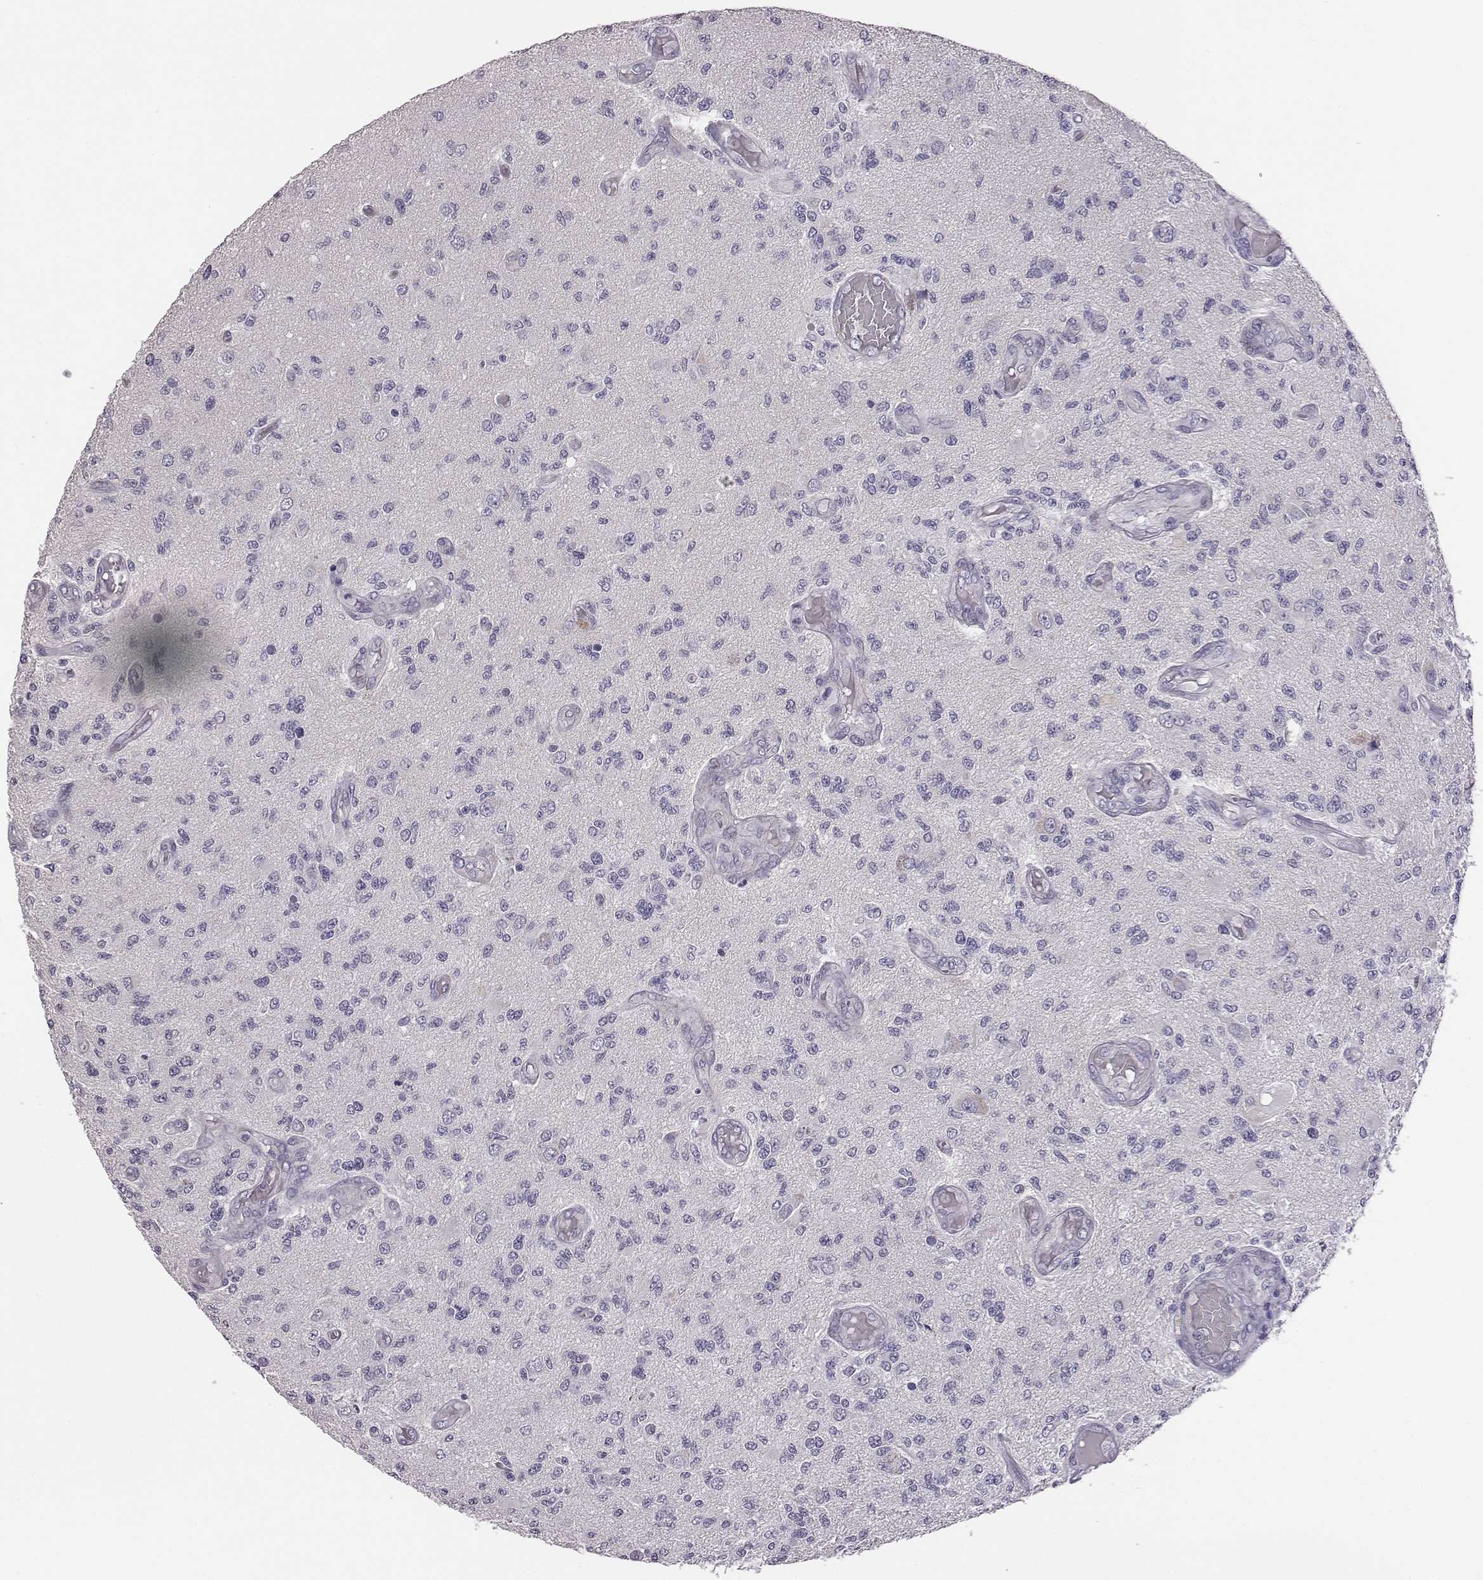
{"staining": {"intensity": "negative", "quantity": "none", "location": "none"}, "tissue": "glioma", "cell_type": "Tumor cells", "image_type": "cancer", "snomed": [{"axis": "morphology", "description": "Glioma, malignant, High grade"}, {"axis": "topography", "description": "Brain"}], "caption": "Immunohistochemistry of human malignant glioma (high-grade) demonstrates no positivity in tumor cells.", "gene": "GUCA1A", "patient": {"sex": "female", "age": 63}}